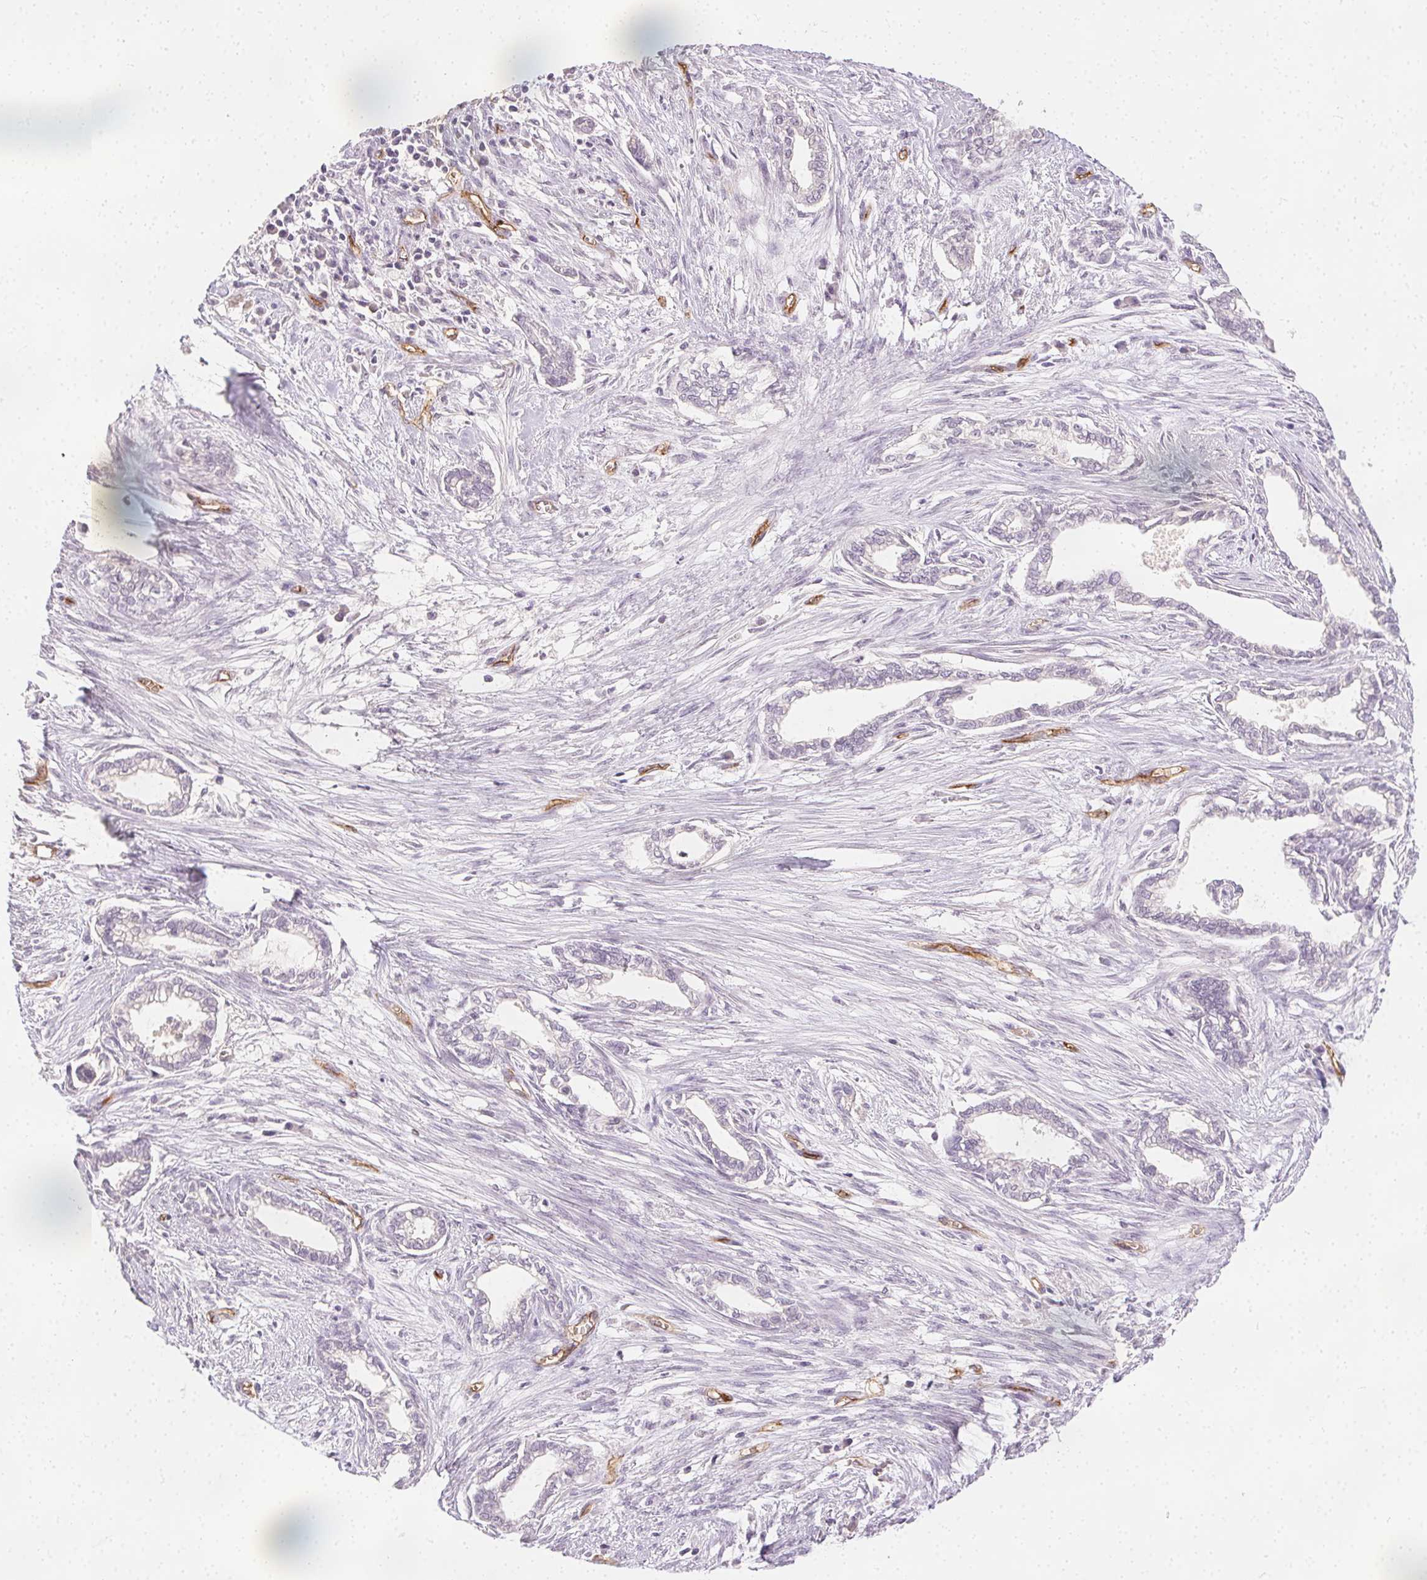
{"staining": {"intensity": "negative", "quantity": "none", "location": "none"}, "tissue": "cervical cancer", "cell_type": "Tumor cells", "image_type": "cancer", "snomed": [{"axis": "morphology", "description": "Adenocarcinoma, NOS"}, {"axis": "topography", "description": "Cervix"}], "caption": "Immunohistochemical staining of adenocarcinoma (cervical) displays no significant expression in tumor cells.", "gene": "PODXL", "patient": {"sex": "female", "age": 62}}